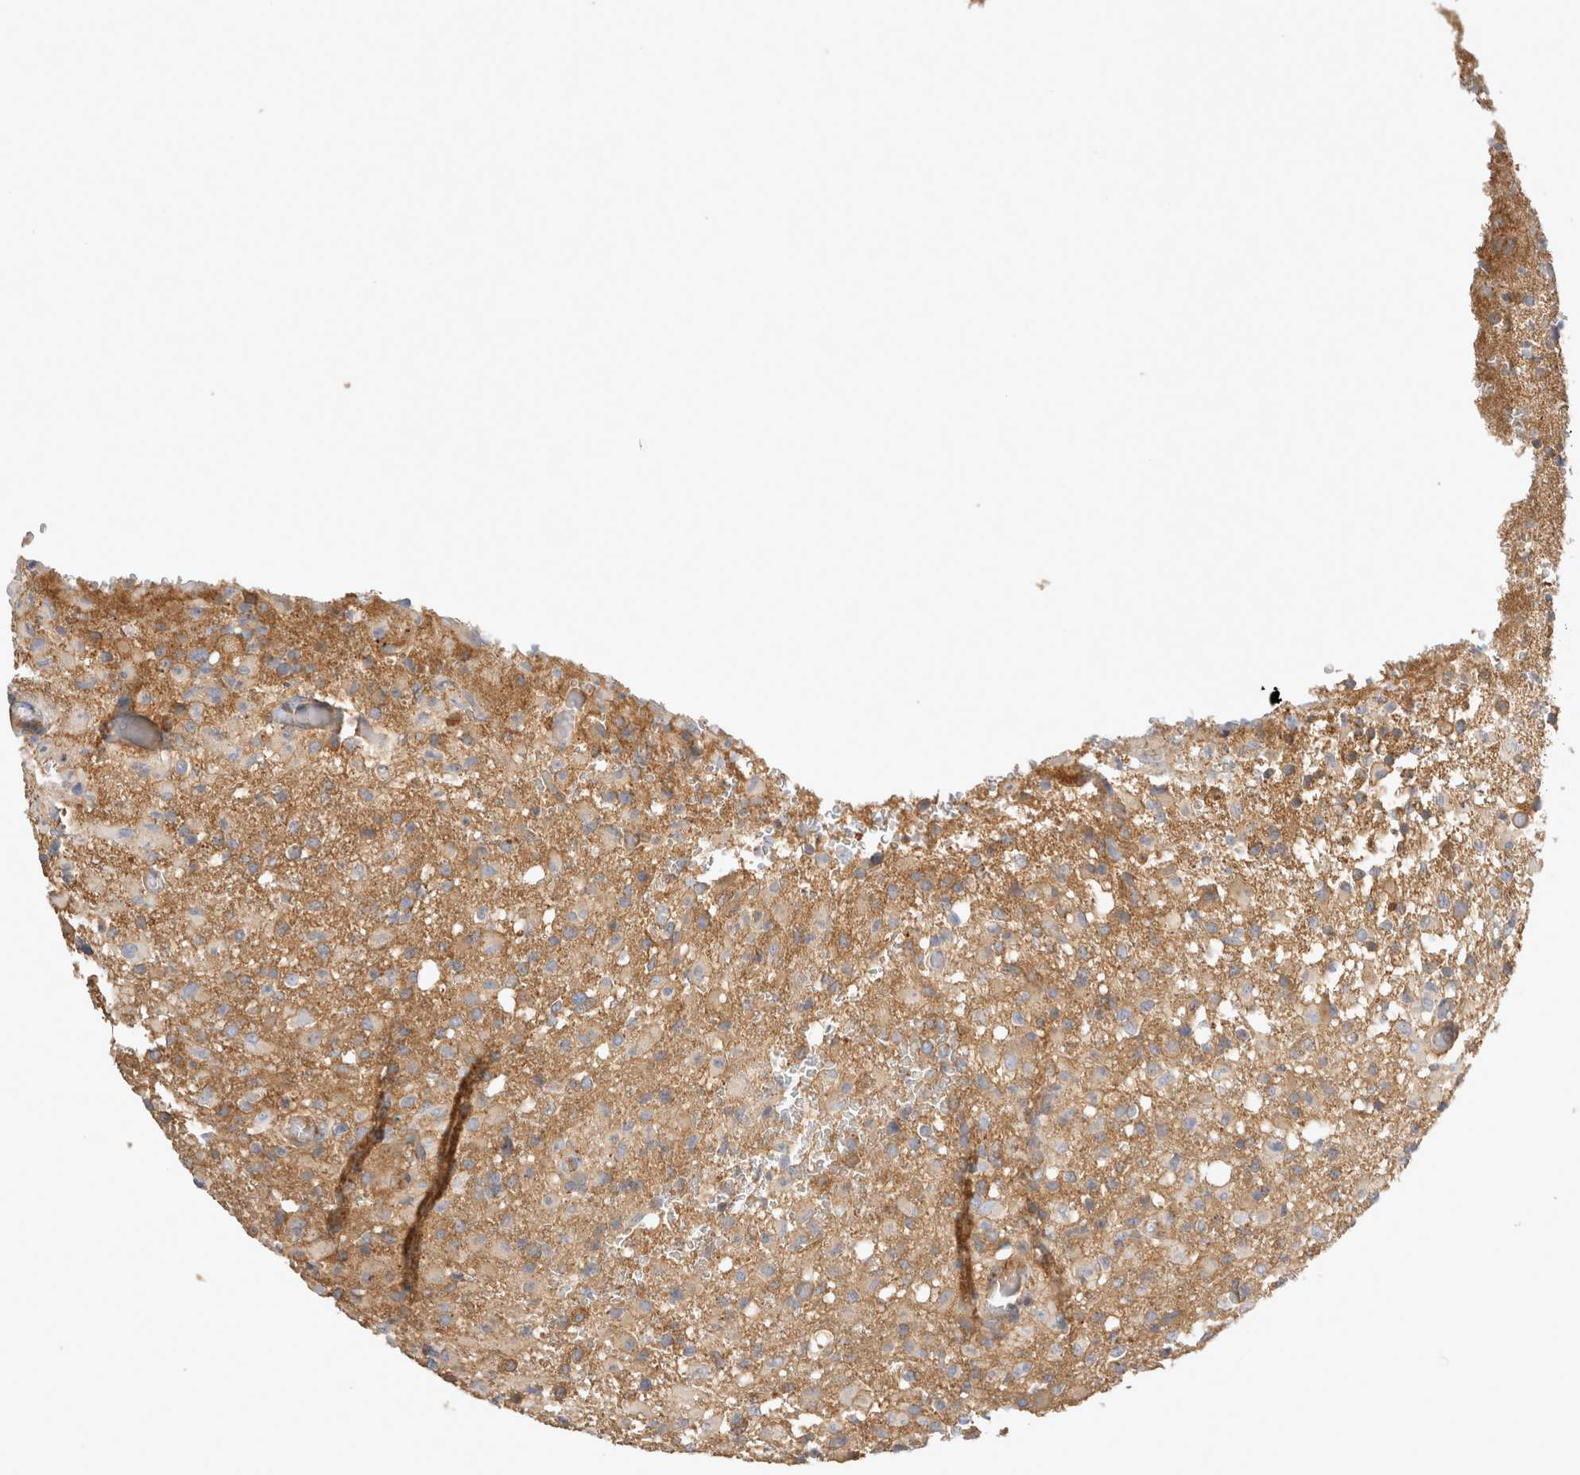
{"staining": {"intensity": "moderate", "quantity": ">75%", "location": "cytoplasmic/membranous"}, "tissue": "glioma", "cell_type": "Tumor cells", "image_type": "cancer", "snomed": [{"axis": "morphology", "description": "Glioma, malignant, High grade"}, {"axis": "topography", "description": "Brain"}], "caption": "IHC histopathology image of neoplastic tissue: human malignant high-grade glioma stained using immunohistochemistry (IHC) displays medium levels of moderate protein expression localized specifically in the cytoplasmic/membranous of tumor cells, appearing as a cytoplasmic/membranous brown color.", "gene": "CHMP6", "patient": {"sex": "female", "age": 57}}